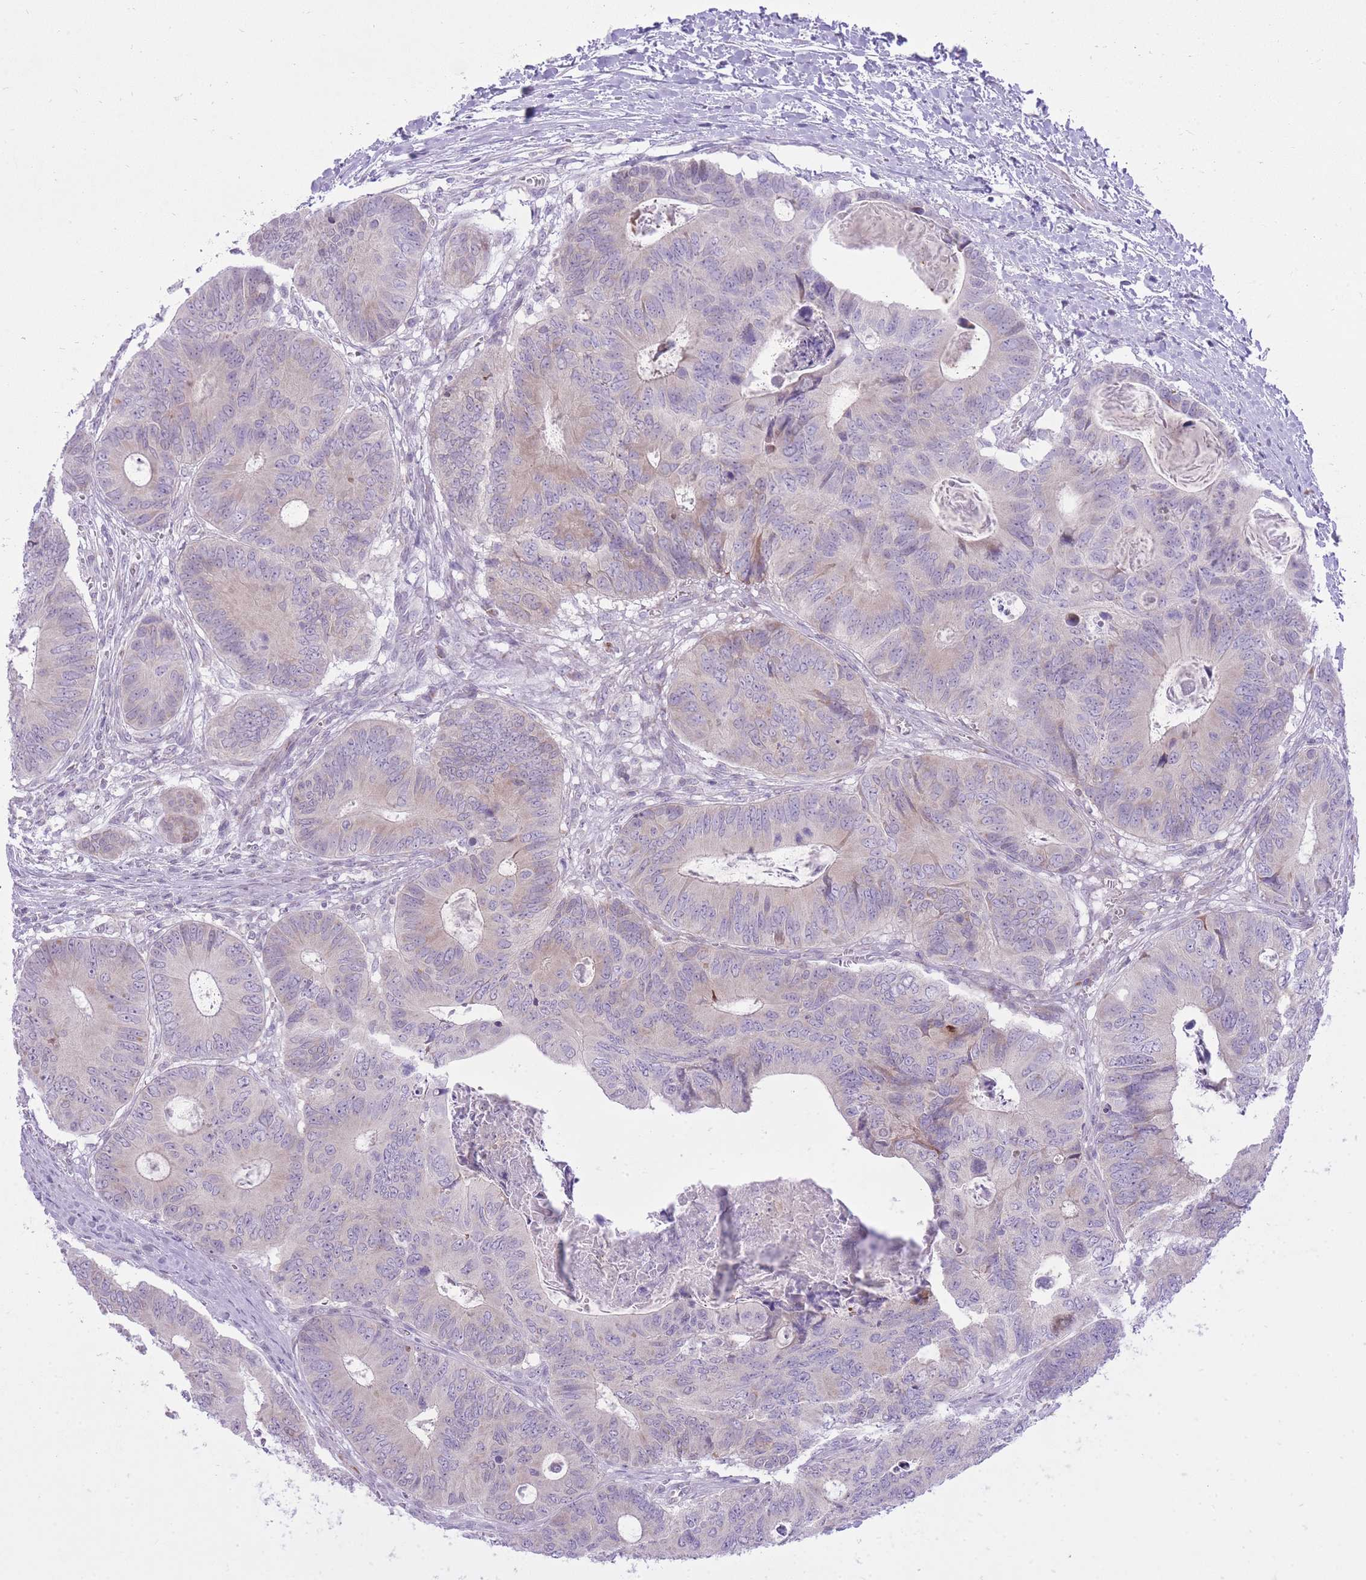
{"staining": {"intensity": "negative", "quantity": "none", "location": "none"}, "tissue": "colorectal cancer", "cell_type": "Tumor cells", "image_type": "cancer", "snomed": [{"axis": "morphology", "description": "Adenocarcinoma, NOS"}, {"axis": "topography", "description": "Colon"}], "caption": "Adenocarcinoma (colorectal) stained for a protein using immunohistochemistry (IHC) exhibits no expression tumor cells.", "gene": "DENND2D", "patient": {"sex": "male", "age": 85}}